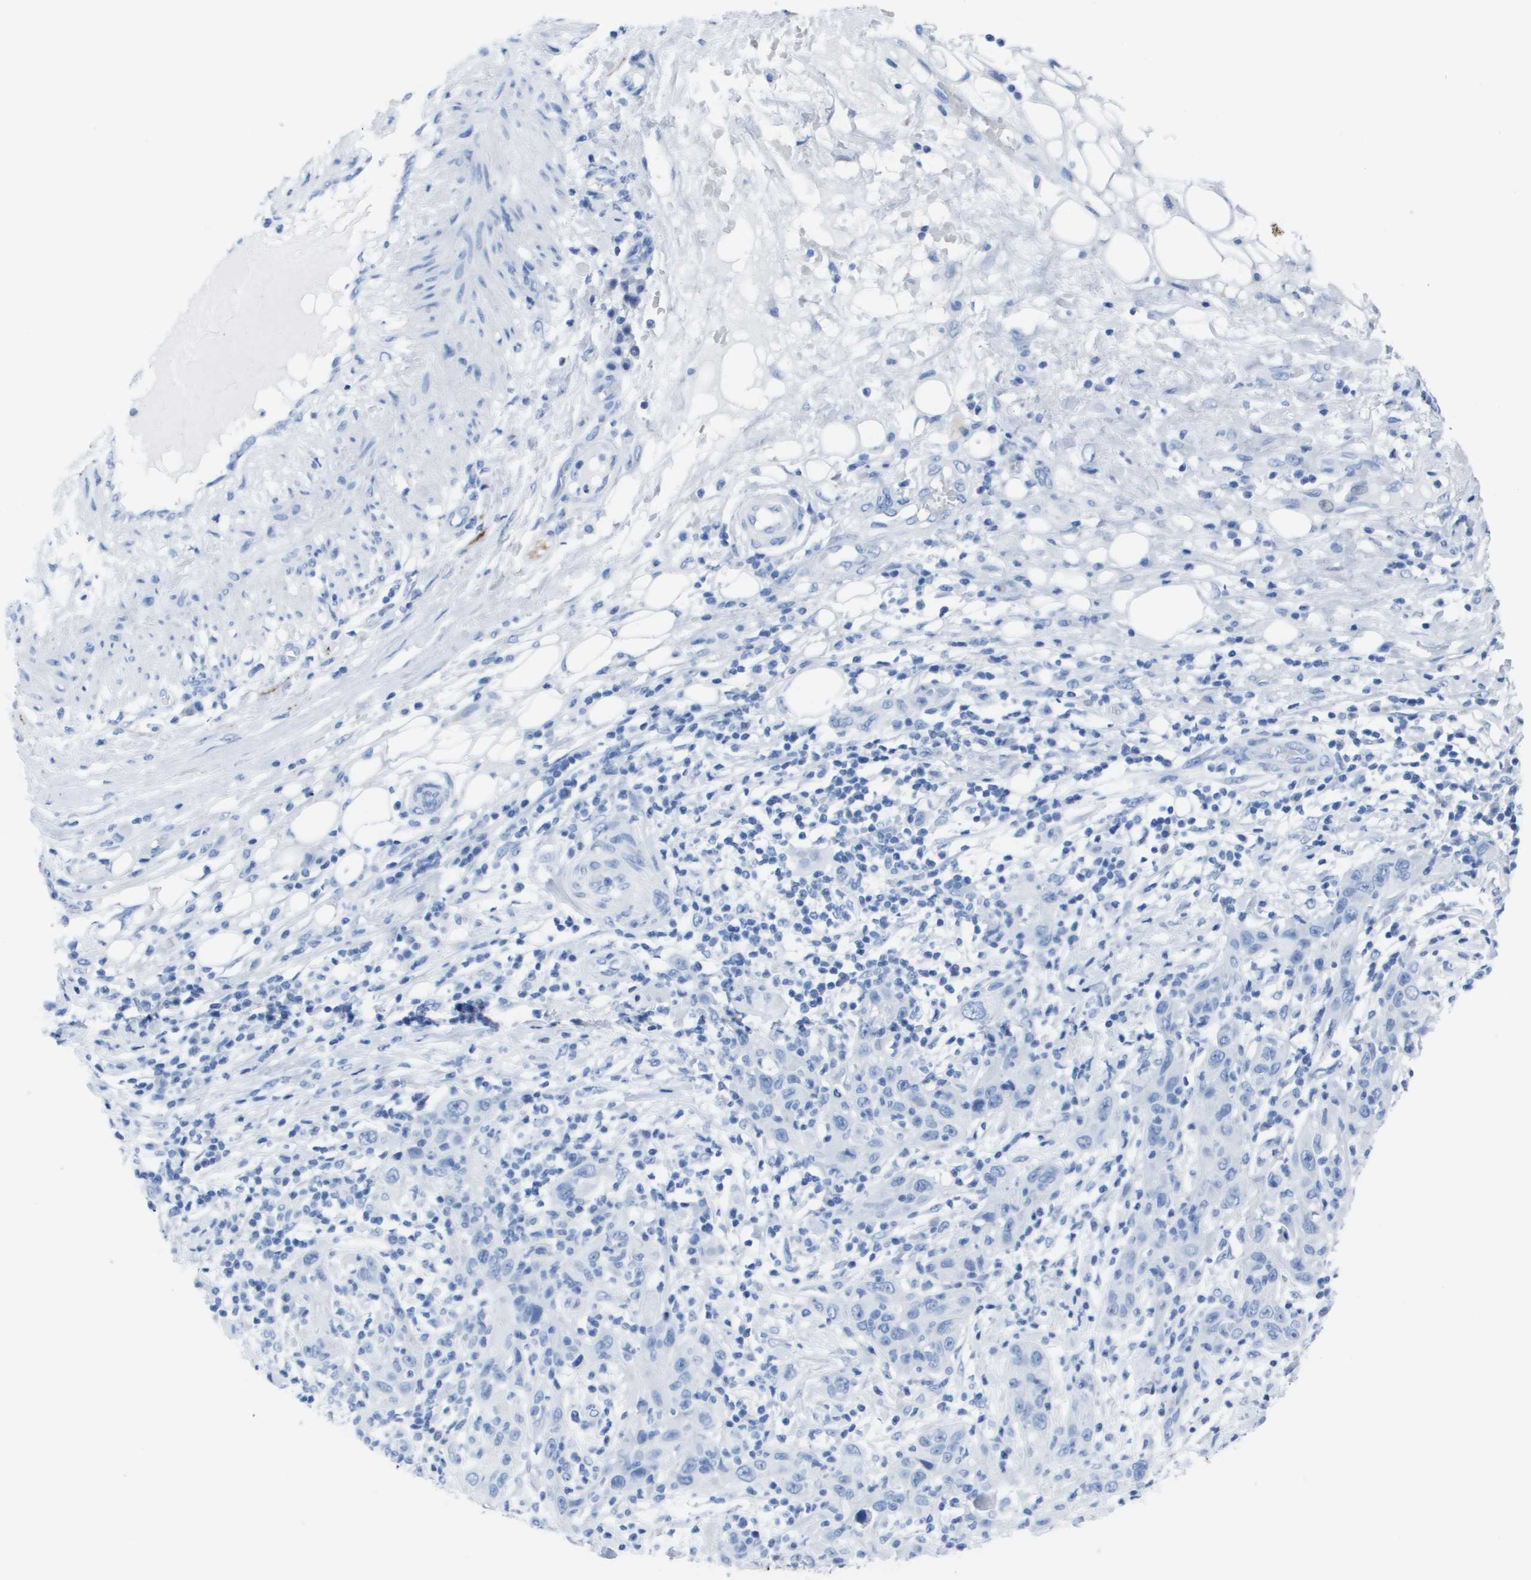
{"staining": {"intensity": "negative", "quantity": "none", "location": "none"}, "tissue": "skin cancer", "cell_type": "Tumor cells", "image_type": "cancer", "snomed": [{"axis": "morphology", "description": "Squamous cell carcinoma, NOS"}, {"axis": "topography", "description": "Skin"}], "caption": "High magnification brightfield microscopy of skin squamous cell carcinoma stained with DAB (3,3'-diaminobenzidine) (brown) and counterstained with hematoxylin (blue): tumor cells show no significant staining.", "gene": "KCNA3", "patient": {"sex": "female", "age": 88}}